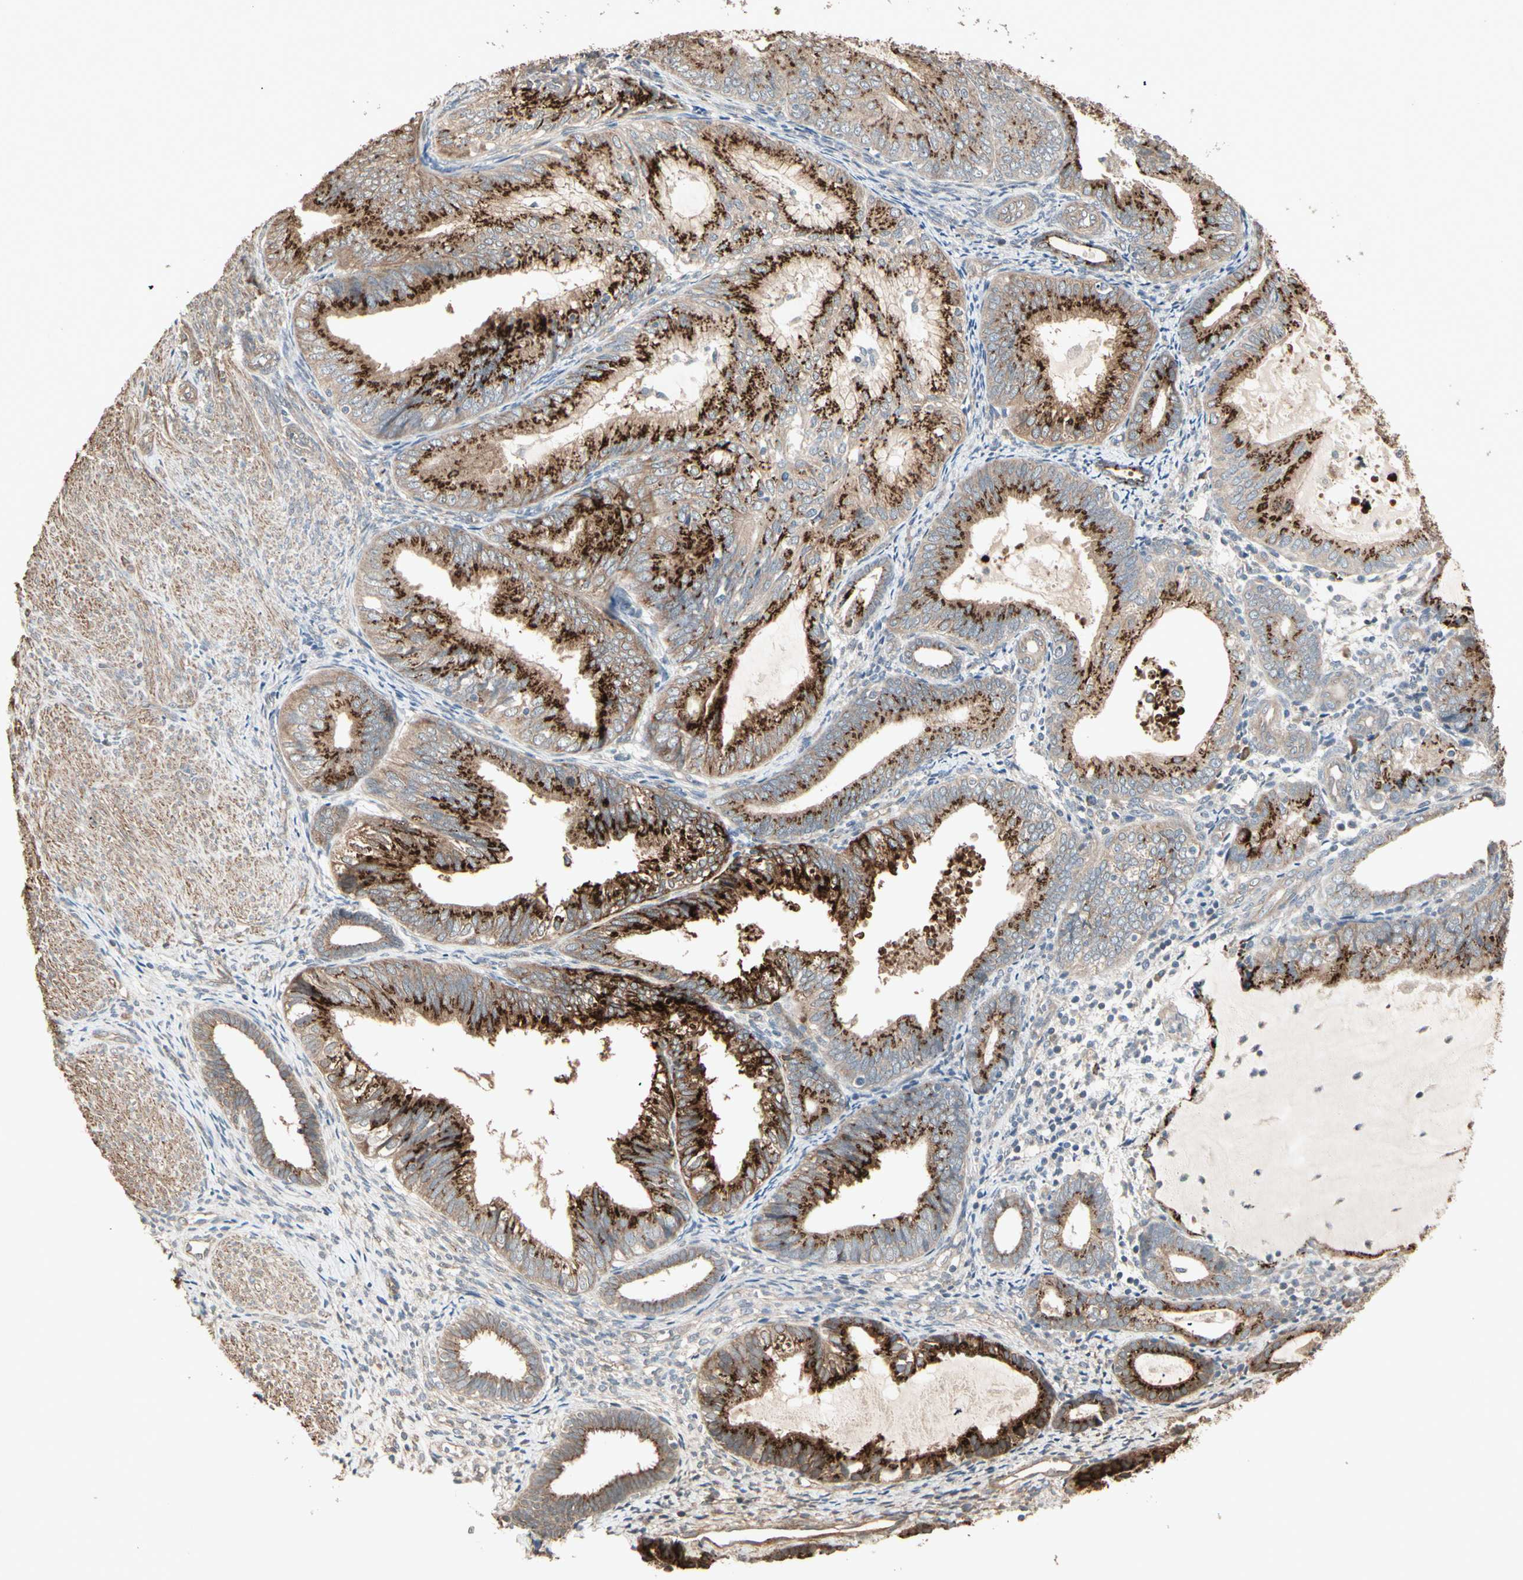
{"staining": {"intensity": "strong", "quantity": ">75%", "location": "cytoplasmic/membranous"}, "tissue": "endometrial cancer", "cell_type": "Tumor cells", "image_type": "cancer", "snomed": [{"axis": "morphology", "description": "Adenocarcinoma, NOS"}, {"axis": "topography", "description": "Endometrium"}], "caption": "Strong cytoplasmic/membranous positivity is seen in approximately >75% of tumor cells in endometrial adenocarcinoma.", "gene": "GALNT3", "patient": {"sex": "female", "age": 81}}